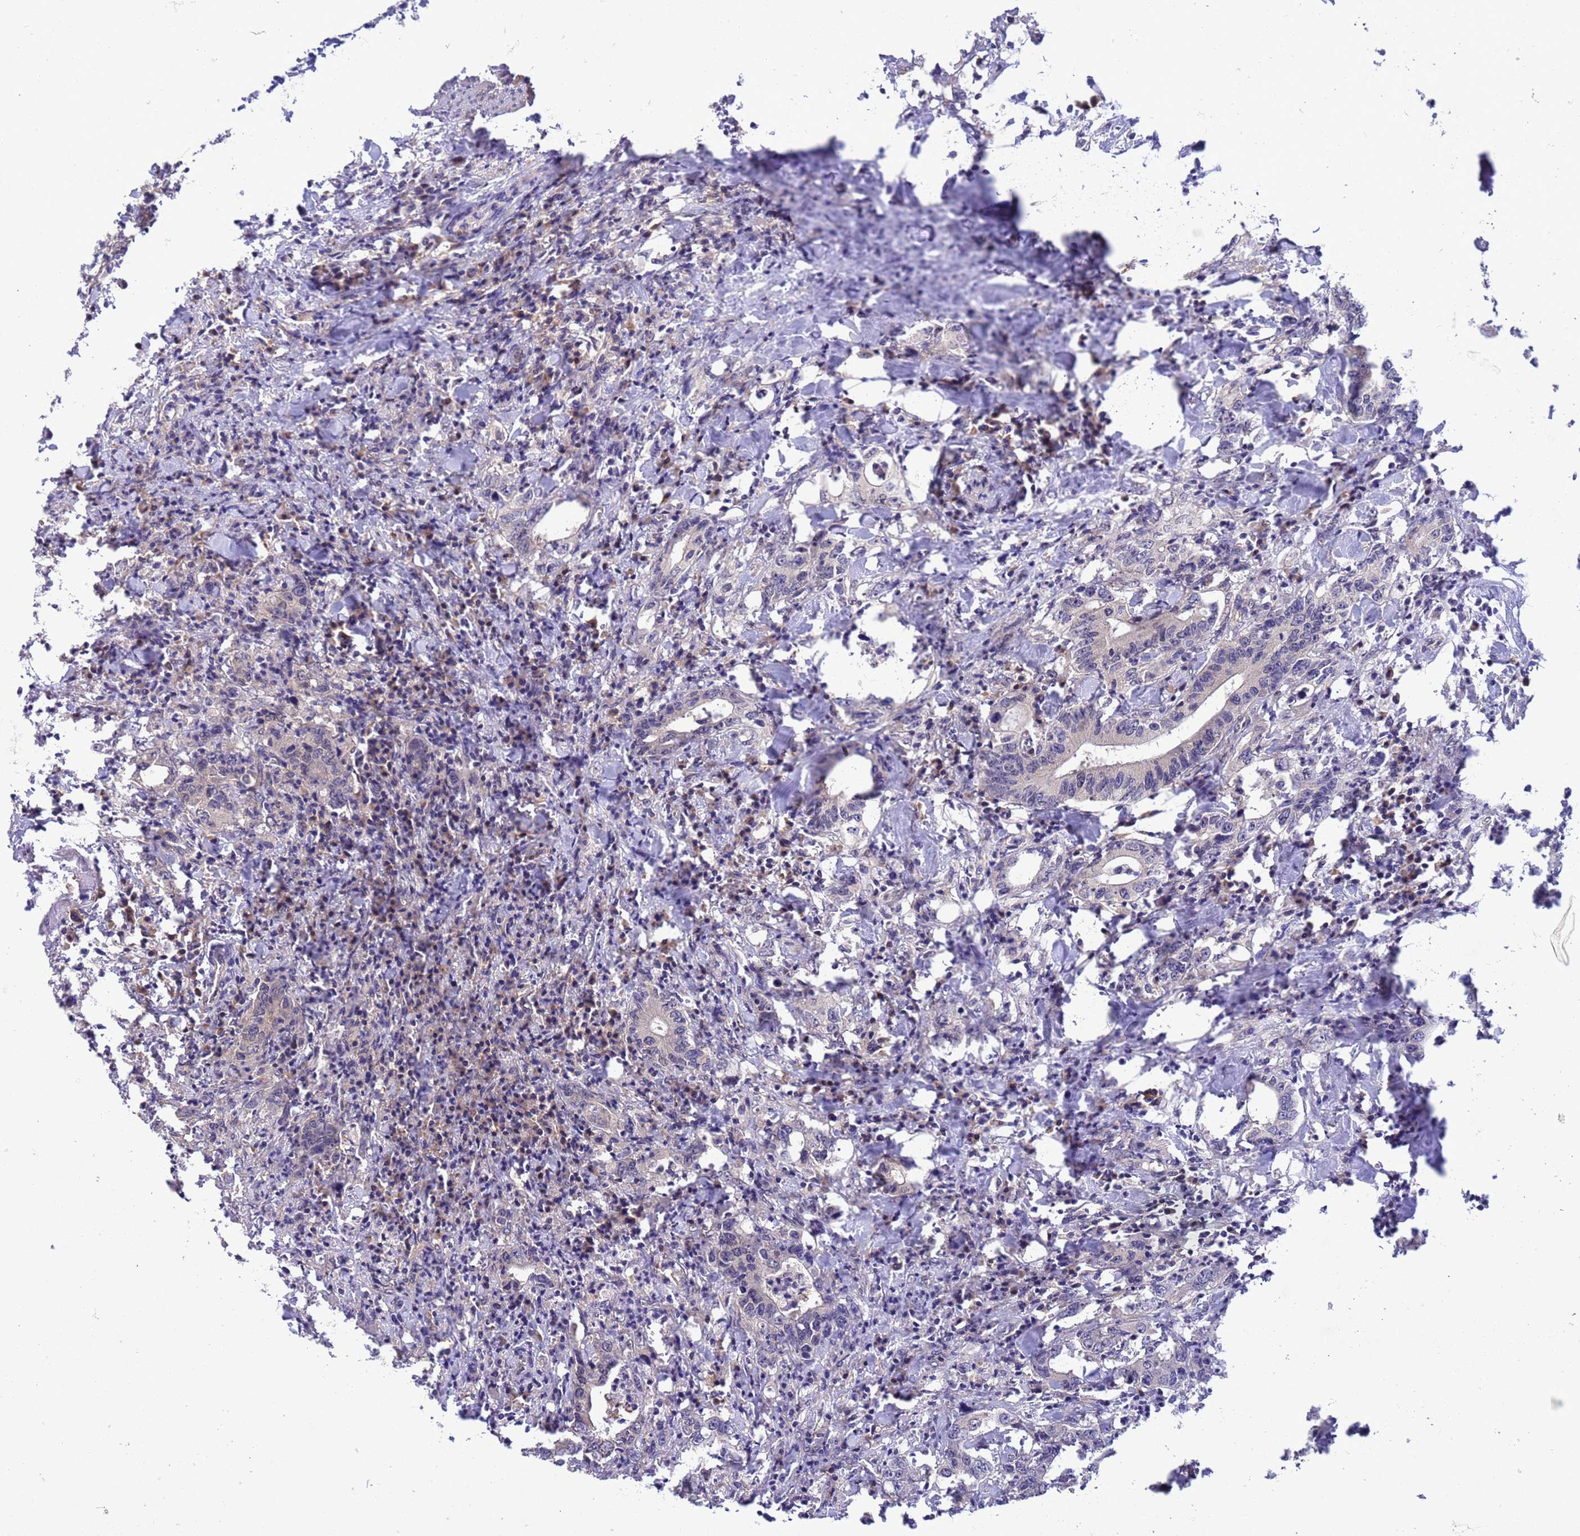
{"staining": {"intensity": "negative", "quantity": "none", "location": "none"}, "tissue": "colorectal cancer", "cell_type": "Tumor cells", "image_type": "cancer", "snomed": [{"axis": "morphology", "description": "Adenocarcinoma, NOS"}, {"axis": "topography", "description": "Colon"}], "caption": "Immunohistochemistry of human adenocarcinoma (colorectal) shows no expression in tumor cells. Brightfield microscopy of immunohistochemistry stained with DAB (3,3'-diaminobenzidine) (brown) and hematoxylin (blue), captured at high magnification.", "gene": "ZNF461", "patient": {"sex": "female", "age": 75}}